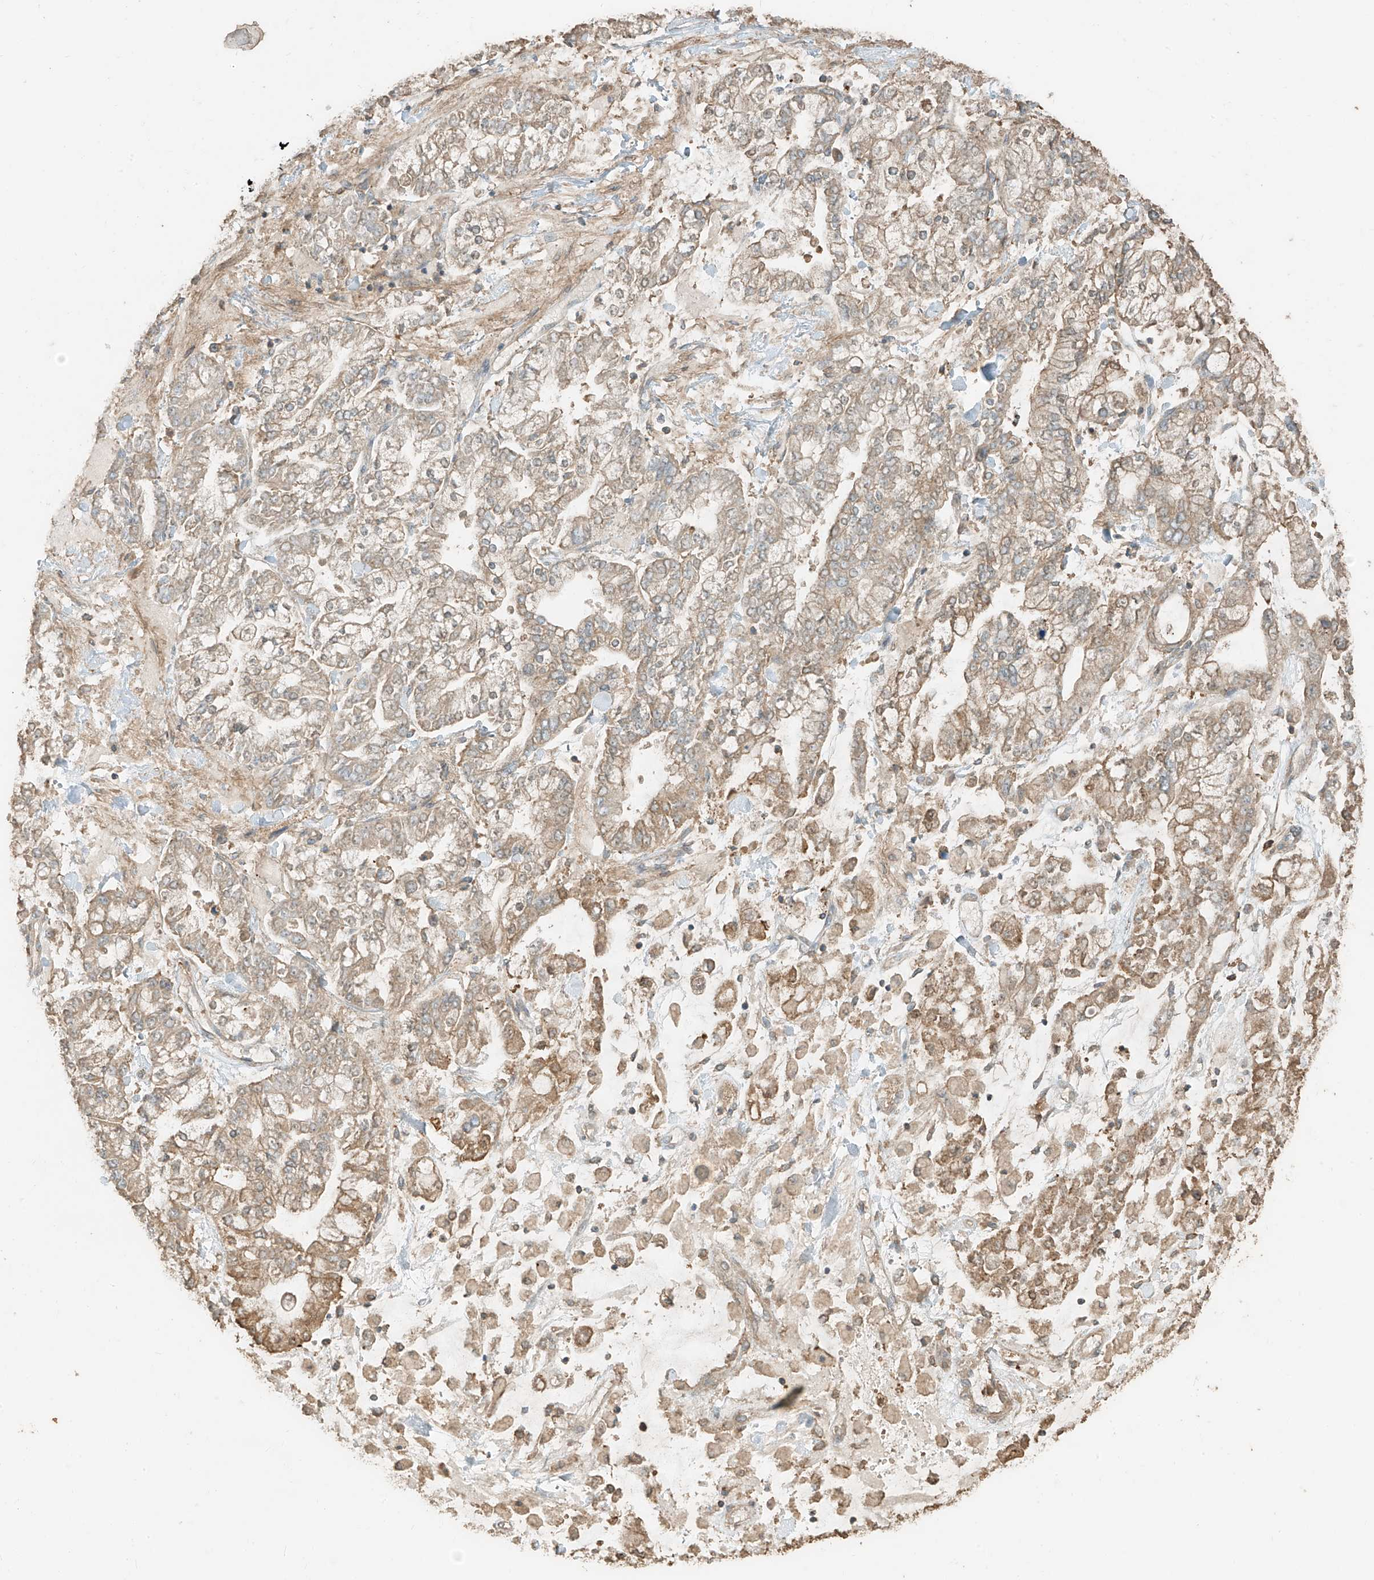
{"staining": {"intensity": "moderate", "quantity": "<25%", "location": "cytoplasmic/membranous"}, "tissue": "stomach cancer", "cell_type": "Tumor cells", "image_type": "cancer", "snomed": [{"axis": "morphology", "description": "Normal tissue, NOS"}, {"axis": "morphology", "description": "Adenocarcinoma, NOS"}, {"axis": "topography", "description": "Stomach, upper"}, {"axis": "topography", "description": "Stomach"}], "caption": "Human stomach cancer (adenocarcinoma) stained with a protein marker displays moderate staining in tumor cells.", "gene": "RFTN2", "patient": {"sex": "male", "age": 76}}